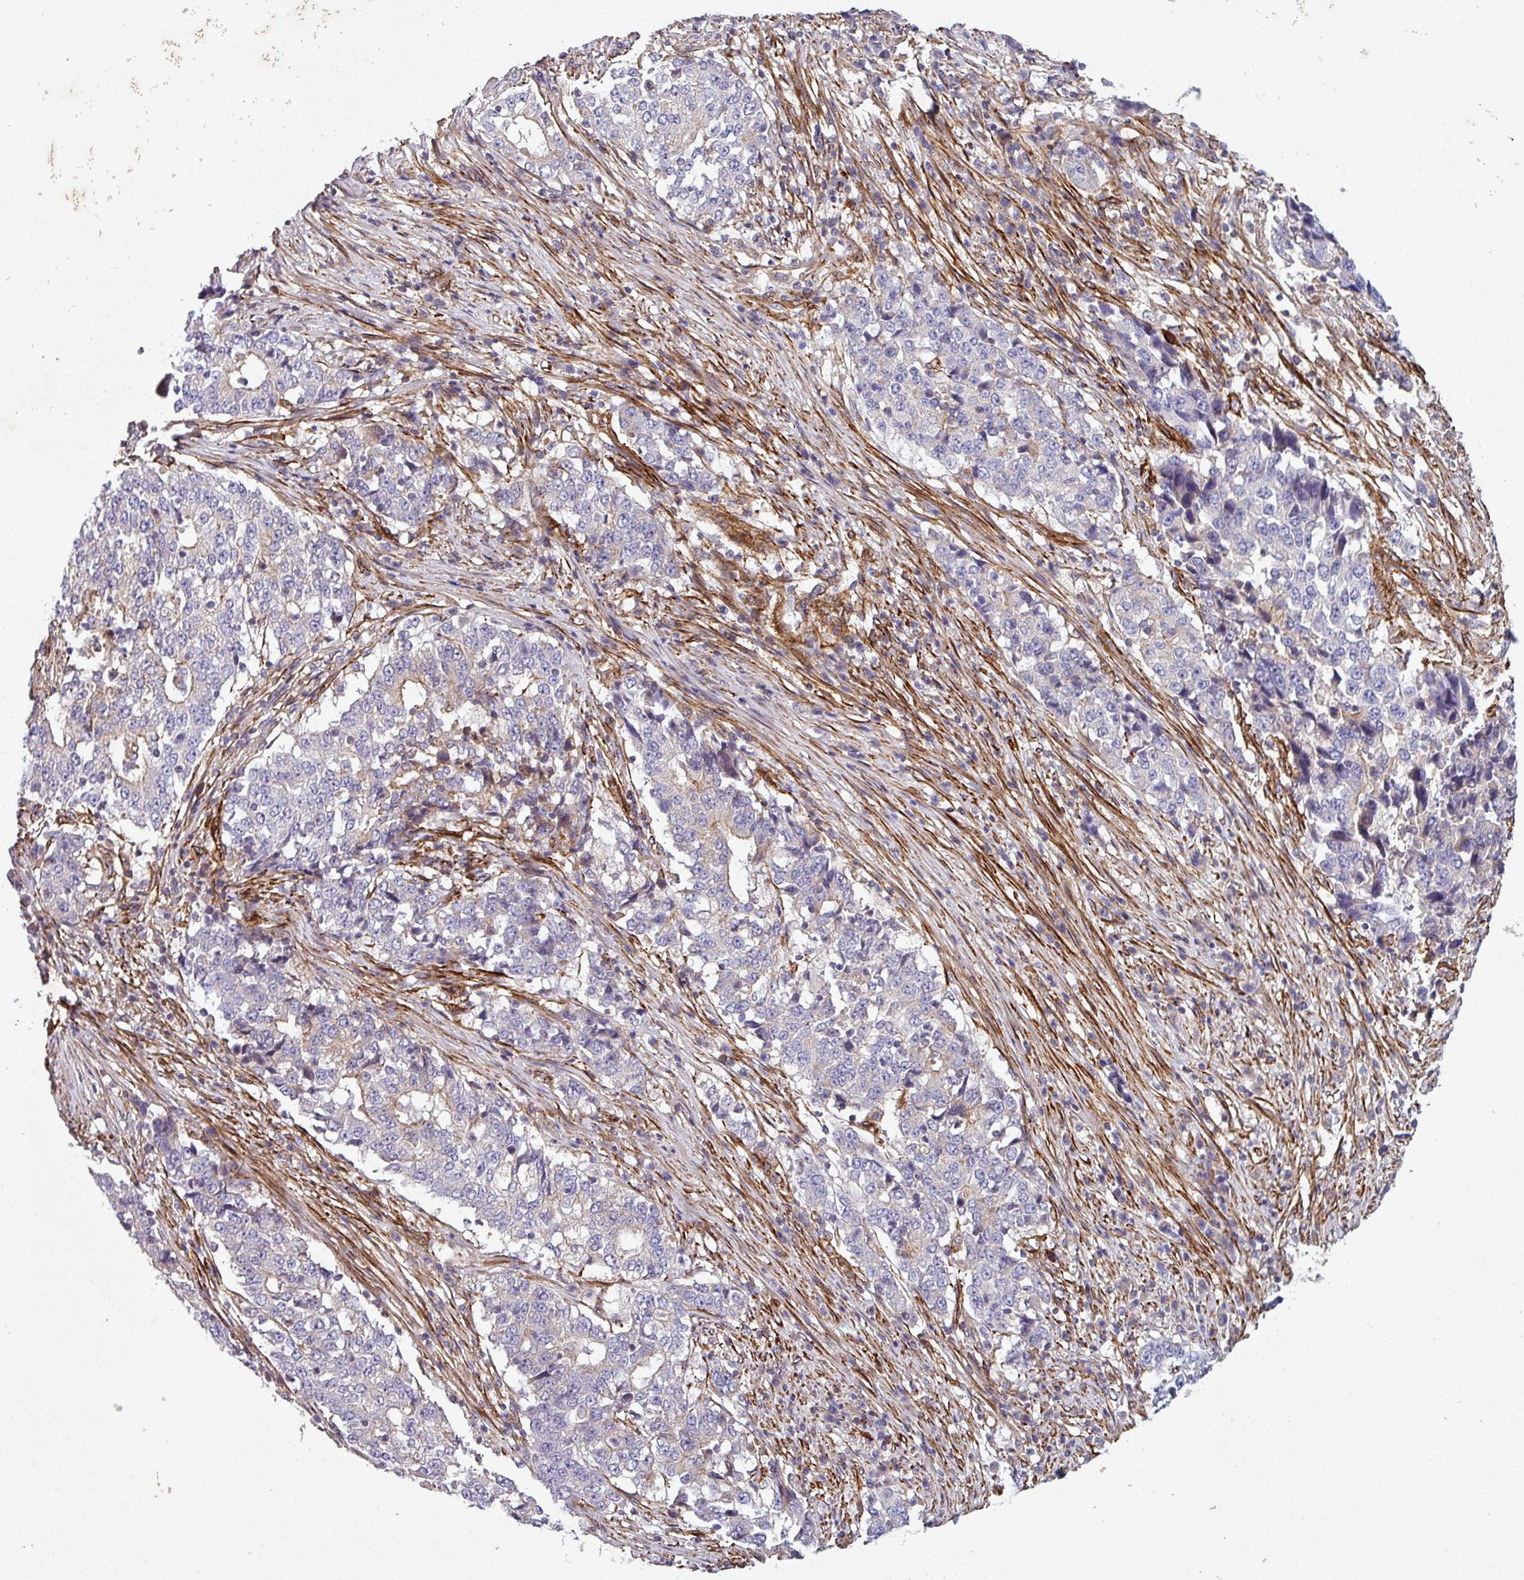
{"staining": {"intensity": "weak", "quantity": "<25%", "location": "cytoplasmic/membranous"}, "tissue": "stomach cancer", "cell_type": "Tumor cells", "image_type": "cancer", "snomed": [{"axis": "morphology", "description": "Adenocarcinoma, NOS"}, {"axis": "topography", "description": "Stomach"}], "caption": "There is no significant staining in tumor cells of stomach adenocarcinoma. The staining is performed using DAB (3,3'-diaminobenzidine) brown chromogen with nuclei counter-stained in using hematoxylin.", "gene": "ATP2C2", "patient": {"sex": "male", "age": 59}}